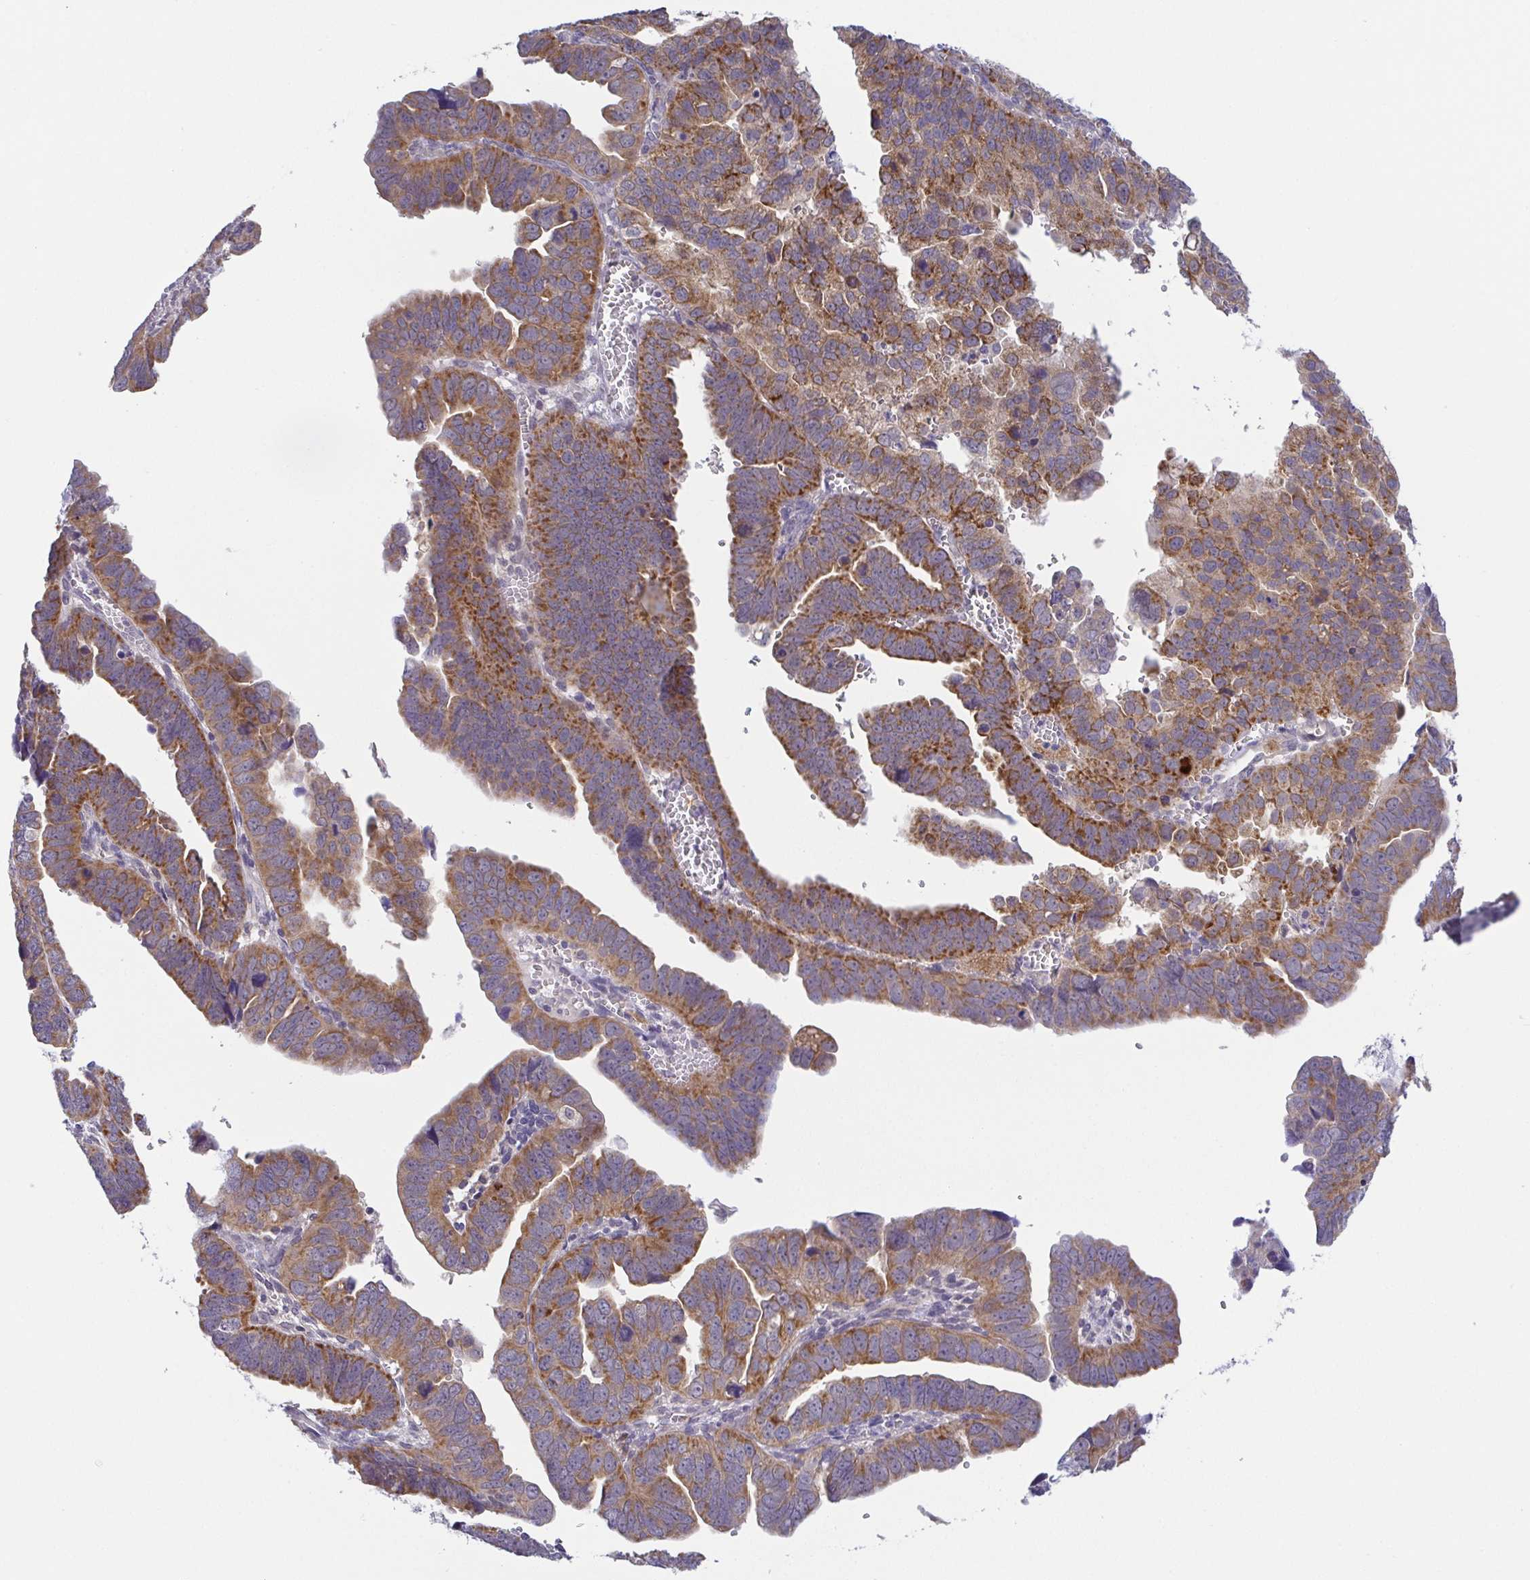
{"staining": {"intensity": "moderate", "quantity": ">75%", "location": "cytoplasmic/membranous"}, "tissue": "endometrial cancer", "cell_type": "Tumor cells", "image_type": "cancer", "snomed": [{"axis": "morphology", "description": "Adenocarcinoma, NOS"}, {"axis": "topography", "description": "Endometrium"}], "caption": "This histopathology image demonstrates immunohistochemistry (IHC) staining of human endometrial cancer, with medium moderate cytoplasmic/membranous staining in about >75% of tumor cells.", "gene": "BCL2L1", "patient": {"sex": "female", "age": 75}}